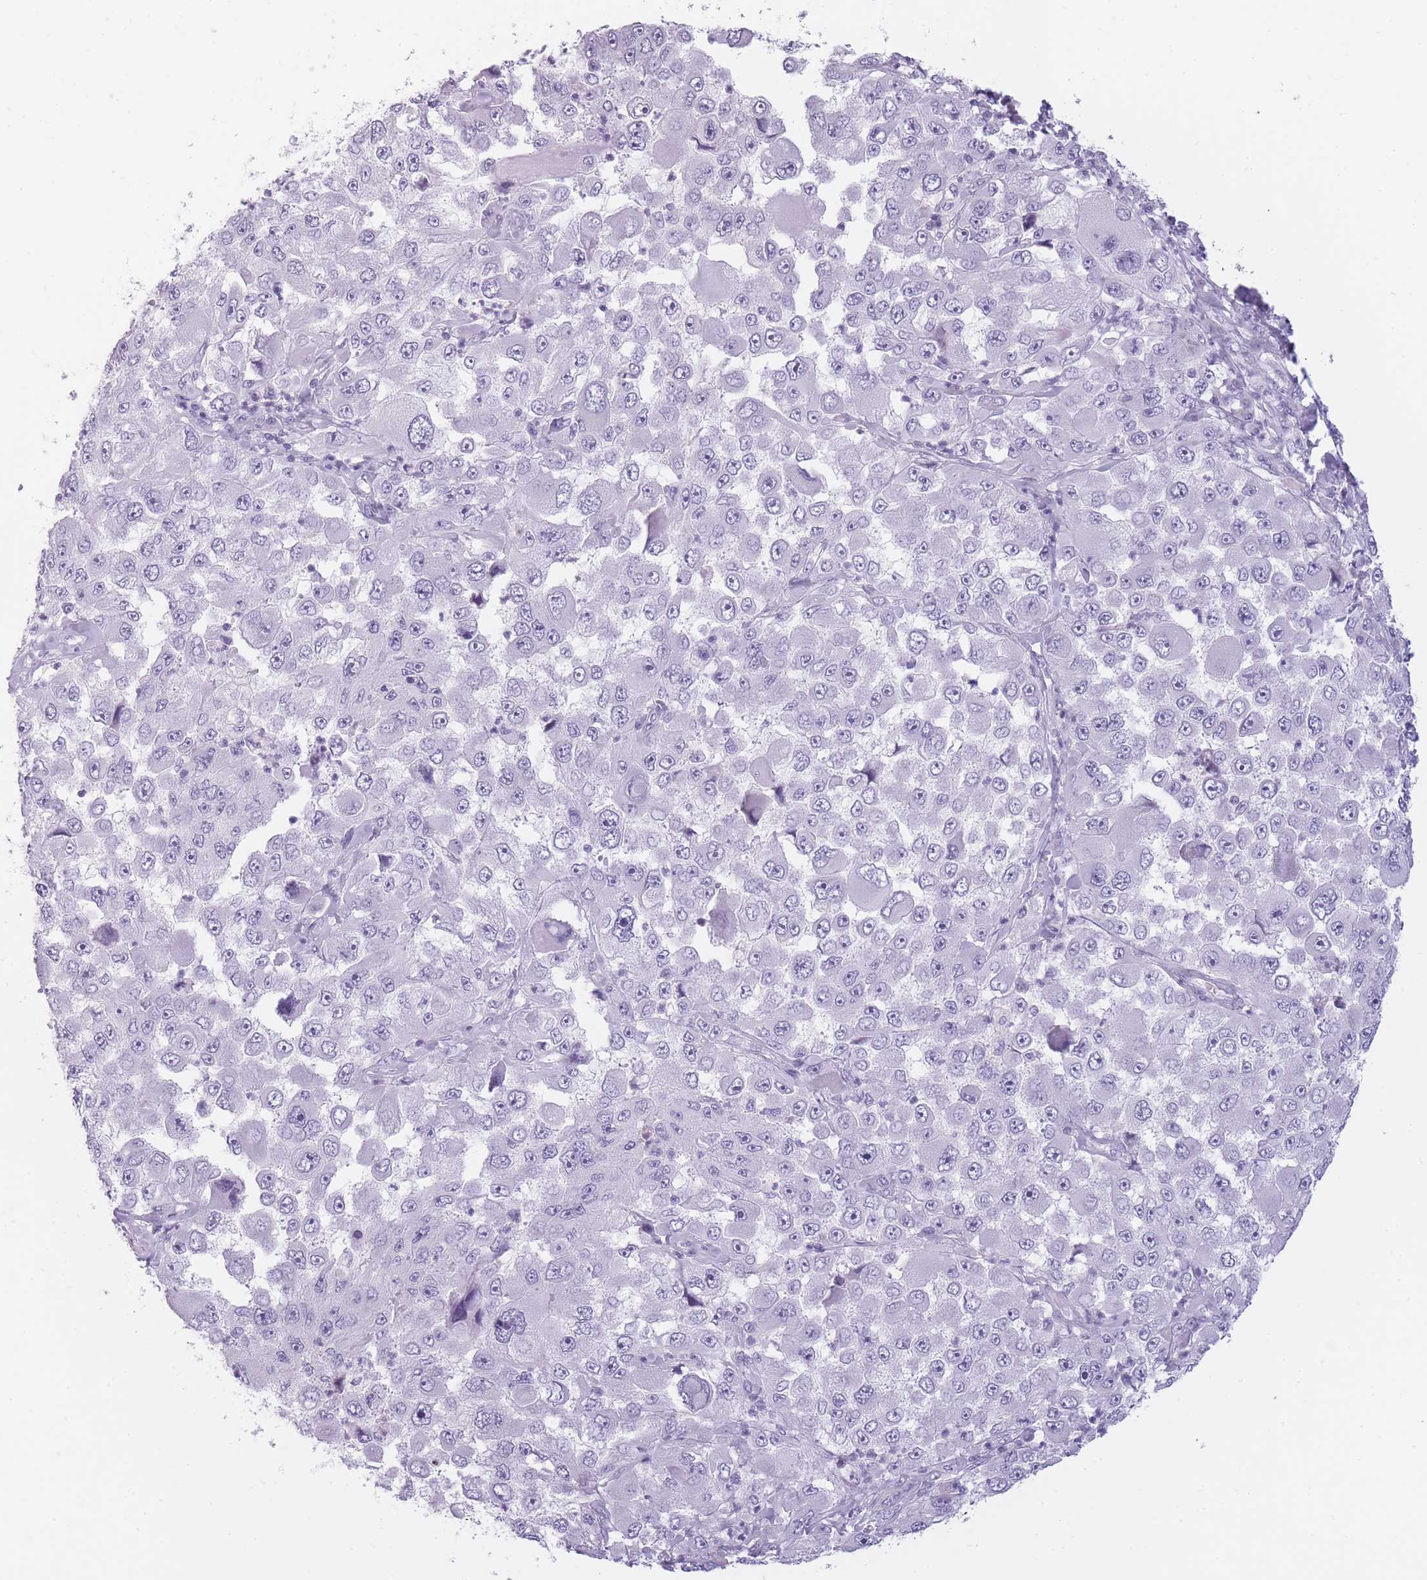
{"staining": {"intensity": "negative", "quantity": "none", "location": "none"}, "tissue": "melanoma", "cell_type": "Tumor cells", "image_type": "cancer", "snomed": [{"axis": "morphology", "description": "Malignant melanoma, Metastatic site"}, {"axis": "topography", "description": "Lymph node"}], "caption": "High power microscopy photomicrograph of an immunohistochemistry (IHC) histopathology image of malignant melanoma (metastatic site), revealing no significant positivity in tumor cells.", "gene": "GGT1", "patient": {"sex": "male", "age": 62}}